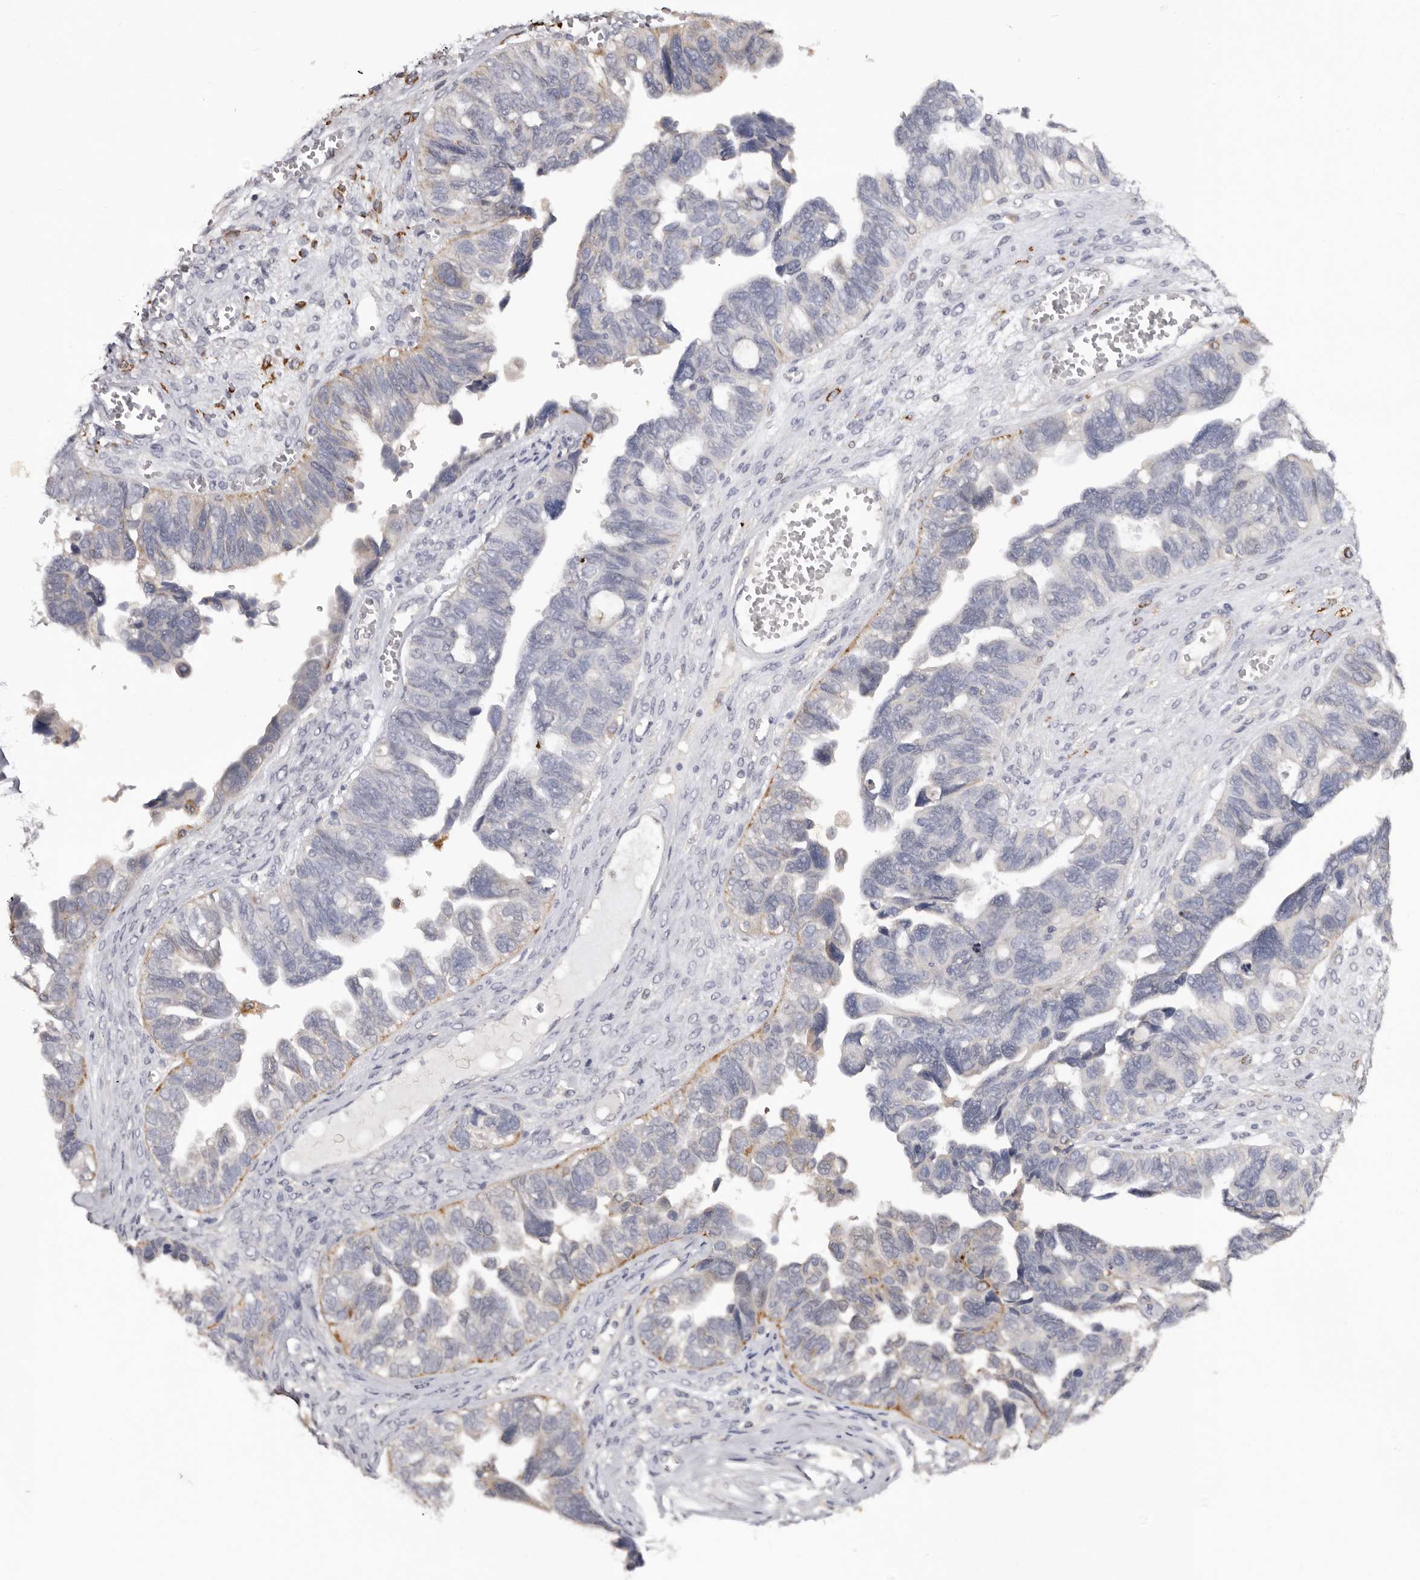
{"staining": {"intensity": "weak", "quantity": "25%-75%", "location": "cytoplasmic/membranous"}, "tissue": "ovarian cancer", "cell_type": "Tumor cells", "image_type": "cancer", "snomed": [{"axis": "morphology", "description": "Cystadenocarcinoma, serous, NOS"}, {"axis": "topography", "description": "Ovary"}], "caption": "This histopathology image reveals IHC staining of human serous cystadenocarcinoma (ovarian), with low weak cytoplasmic/membranous positivity in about 25%-75% of tumor cells.", "gene": "DAP", "patient": {"sex": "female", "age": 79}}